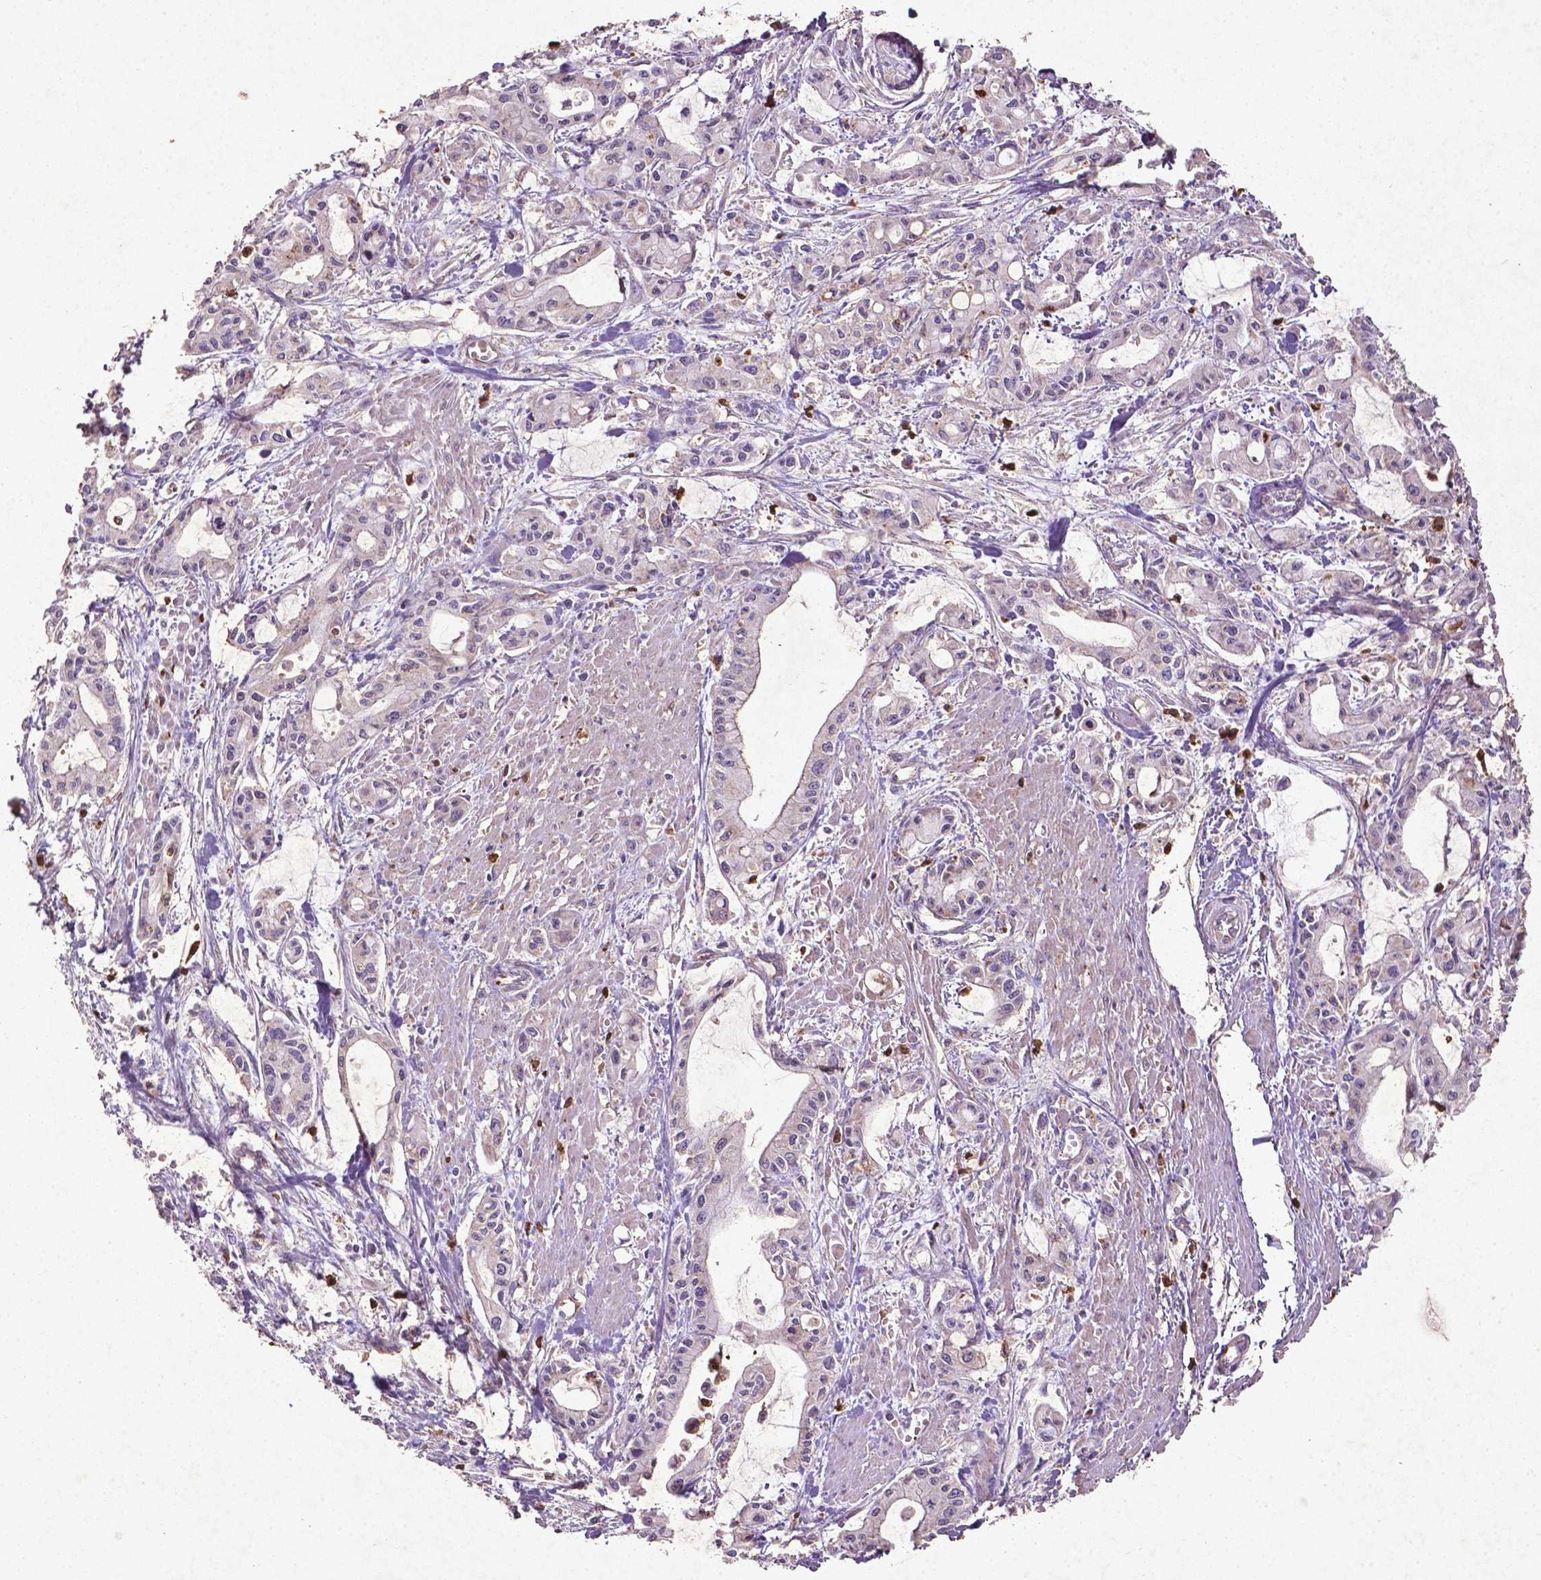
{"staining": {"intensity": "negative", "quantity": "none", "location": "none"}, "tissue": "pancreatic cancer", "cell_type": "Tumor cells", "image_type": "cancer", "snomed": [{"axis": "morphology", "description": "Adenocarcinoma, NOS"}, {"axis": "topography", "description": "Pancreas"}], "caption": "Human adenocarcinoma (pancreatic) stained for a protein using immunohistochemistry shows no staining in tumor cells.", "gene": "MTOR", "patient": {"sex": "male", "age": 48}}